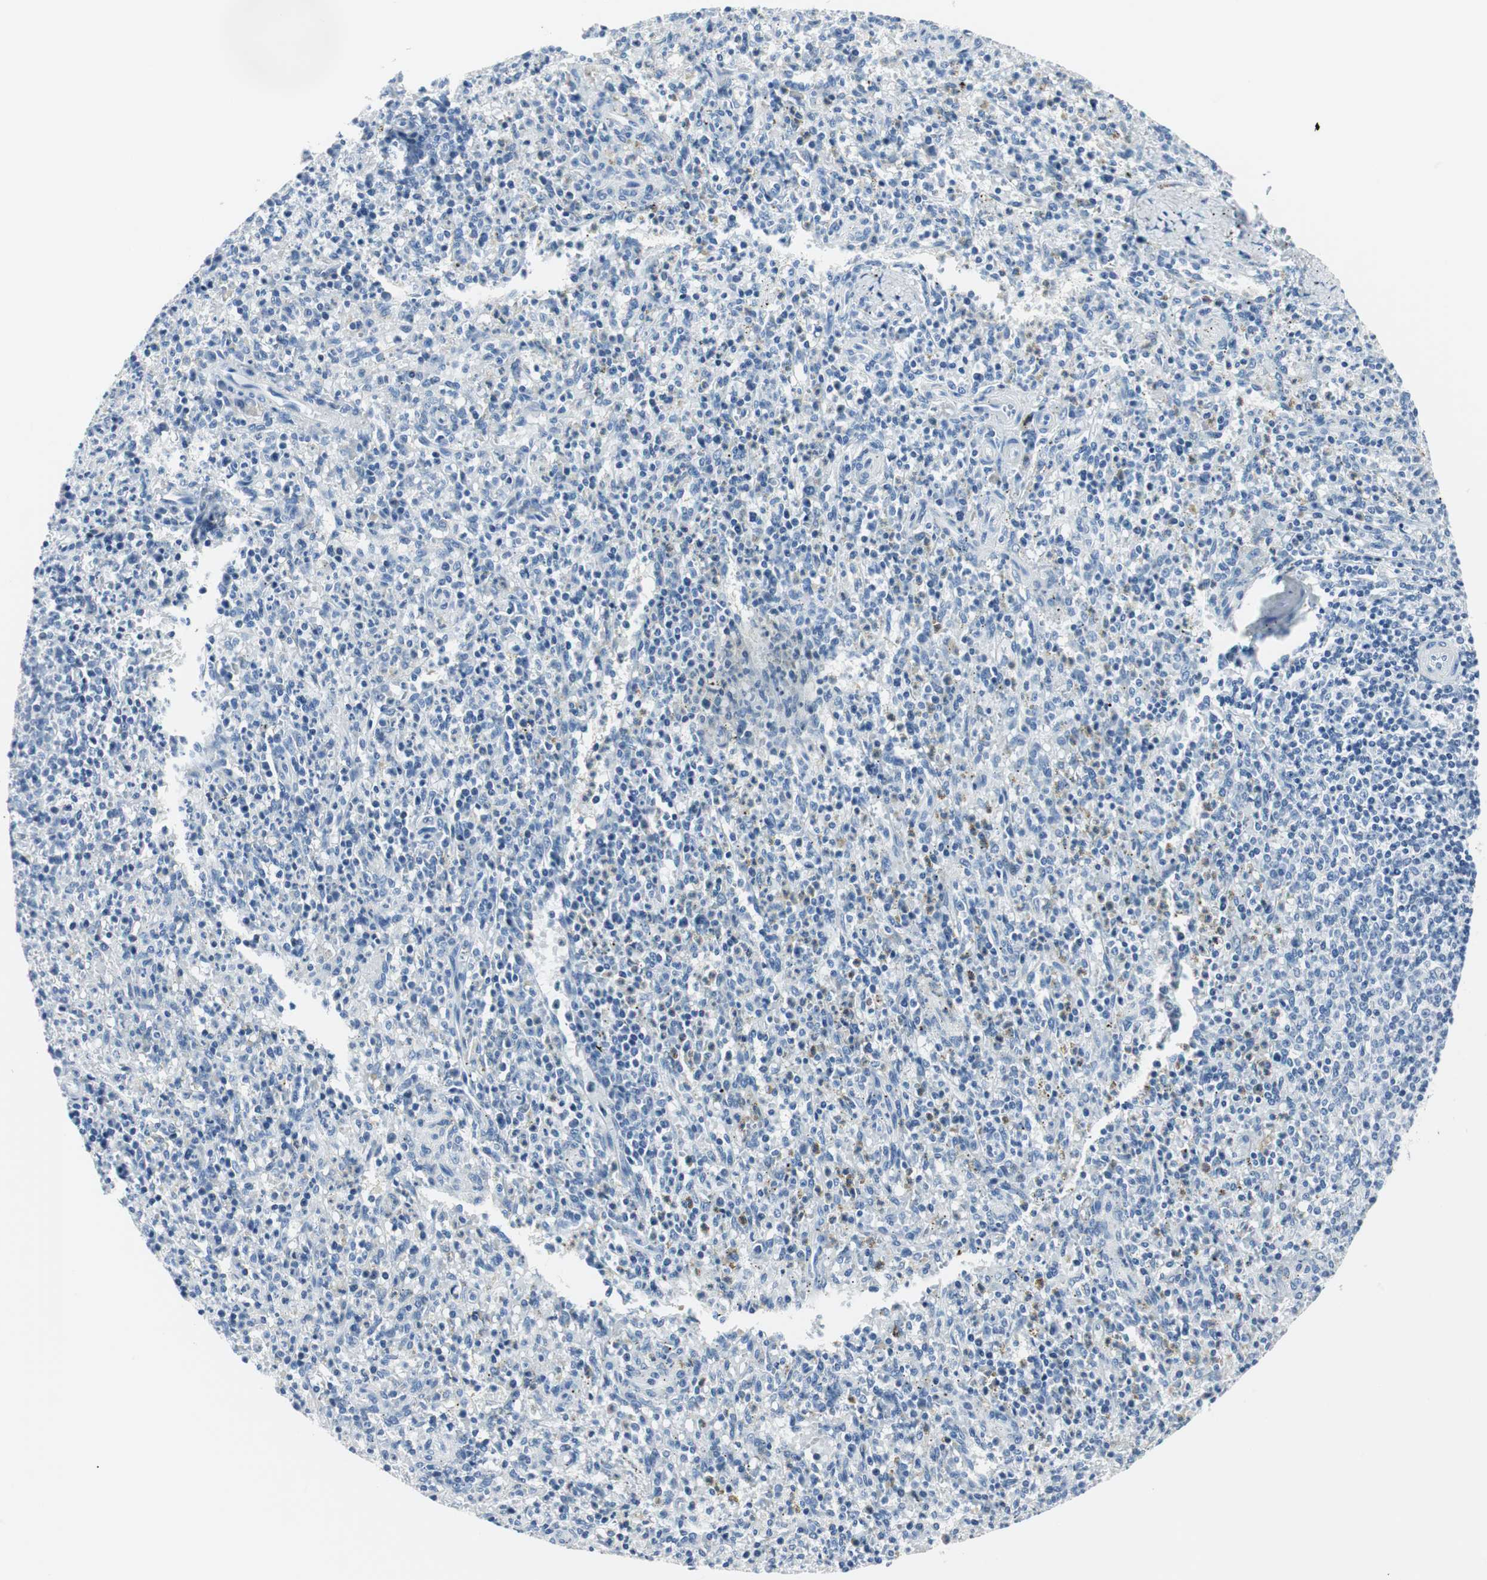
{"staining": {"intensity": "negative", "quantity": "none", "location": "none"}, "tissue": "spleen", "cell_type": "Cells in red pulp", "image_type": "normal", "snomed": [{"axis": "morphology", "description": "Normal tissue, NOS"}, {"axis": "topography", "description": "Spleen"}], "caption": "A high-resolution image shows IHC staining of unremarkable spleen, which displays no significant positivity in cells in red pulp.", "gene": "GAP43", "patient": {"sex": "male", "age": 72}}